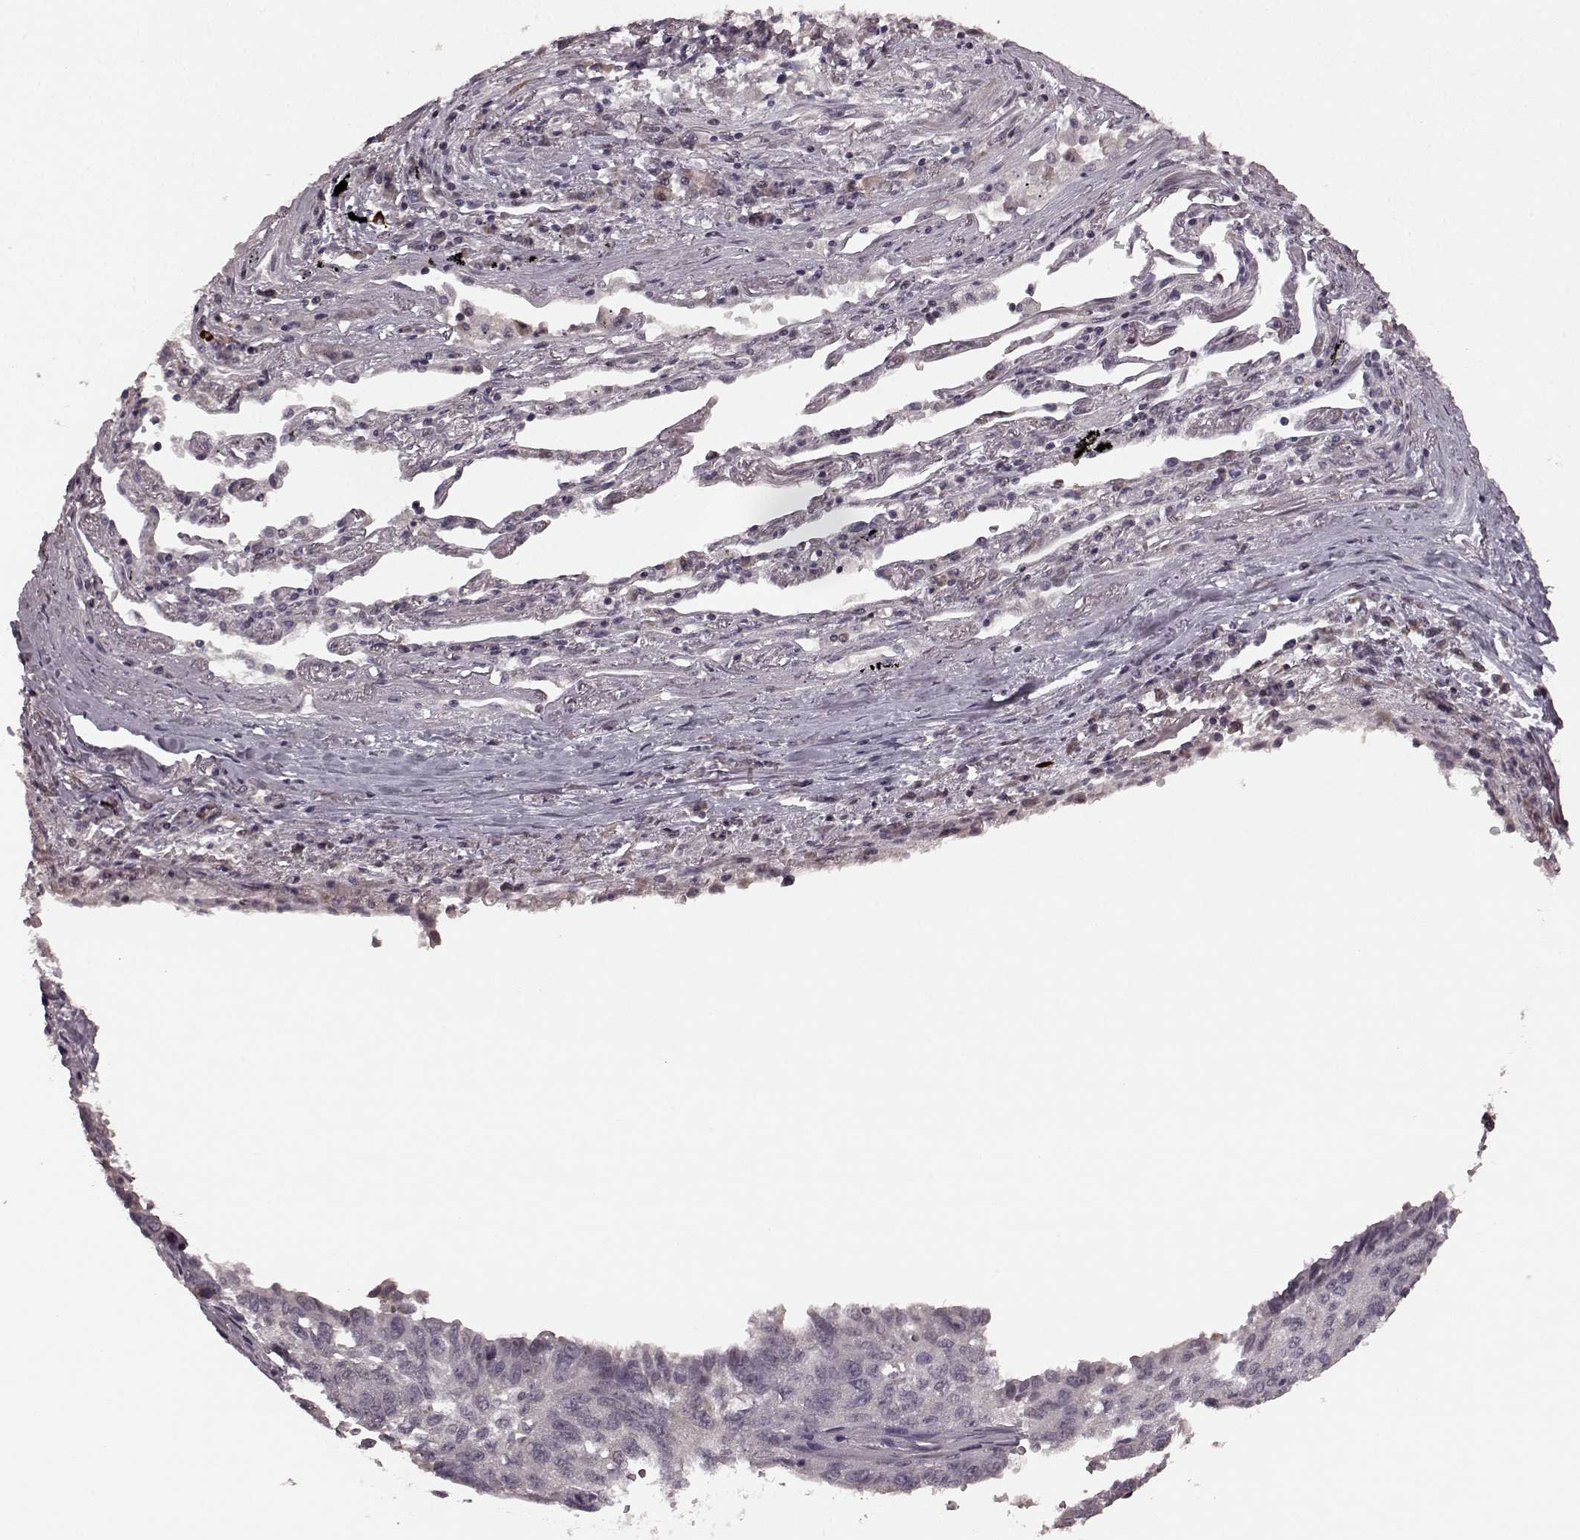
{"staining": {"intensity": "negative", "quantity": "none", "location": "none"}, "tissue": "lung cancer", "cell_type": "Tumor cells", "image_type": "cancer", "snomed": [{"axis": "morphology", "description": "Squamous cell carcinoma, NOS"}, {"axis": "topography", "description": "Lung"}], "caption": "This is an IHC image of lung cancer. There is no staining in tumor cells.", "gene": "PLCB4", "patient": {"sex": "male", "age": 73}}